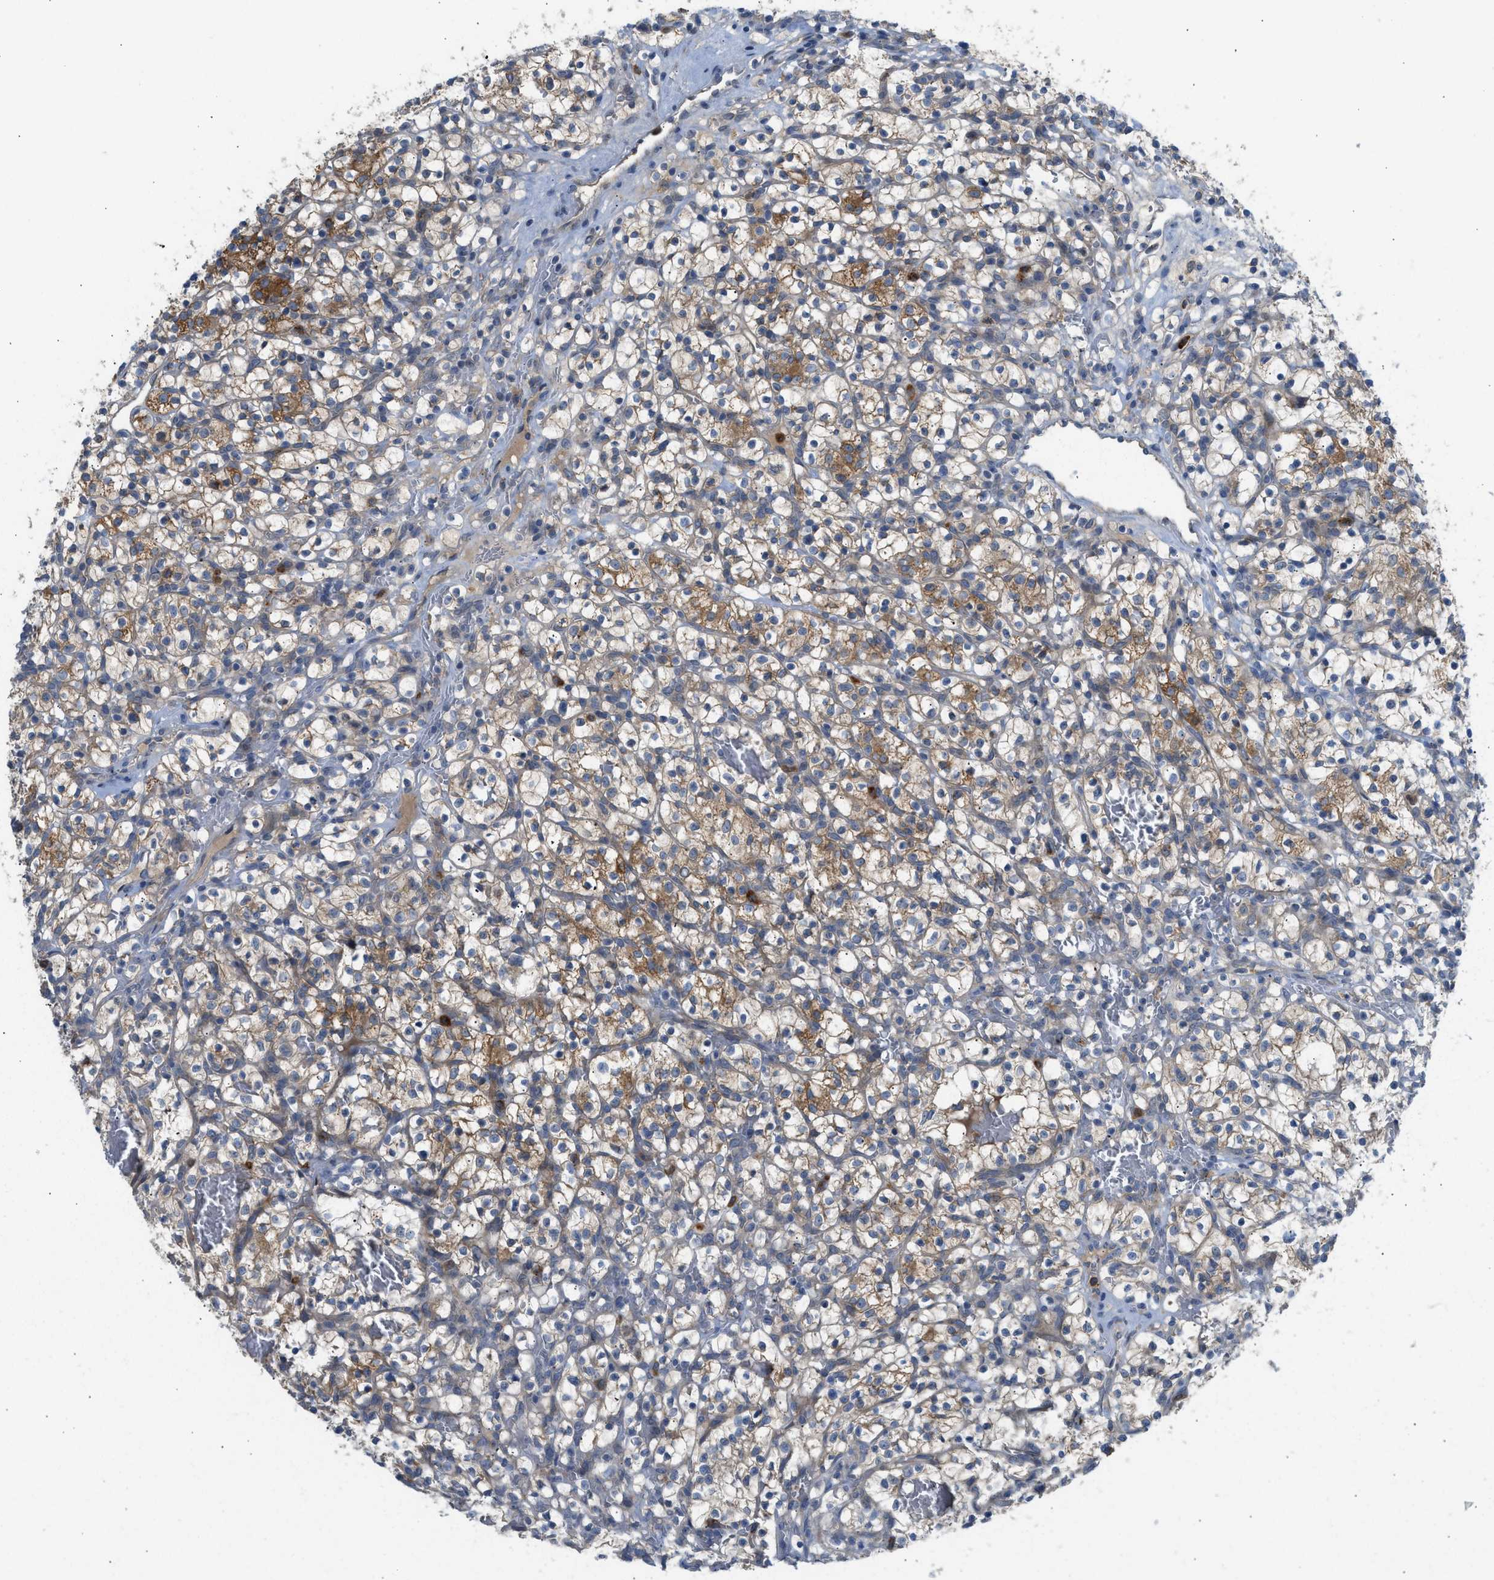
{"staining": {"intensity": "moderate", "quantity": ">75%", "location": "cytoplasmic/membranous"}, "tissue": "renal cancer", "cell_type": "Tumor cells", "image_type": "cancer", "snomed": [{"axis": "morphology", "description": "Adenocarcinoma, NOS"}, {"axis": "topography", "description": "Kidney"}], "caption": "A micrograph of renal adenocarcinoma stained for a protein reveals moderate cytoplasmic/membranous brown staining in tumor cells.", "gene": "RHBDF2", "patient": {"sex": "female", "age": 57}}